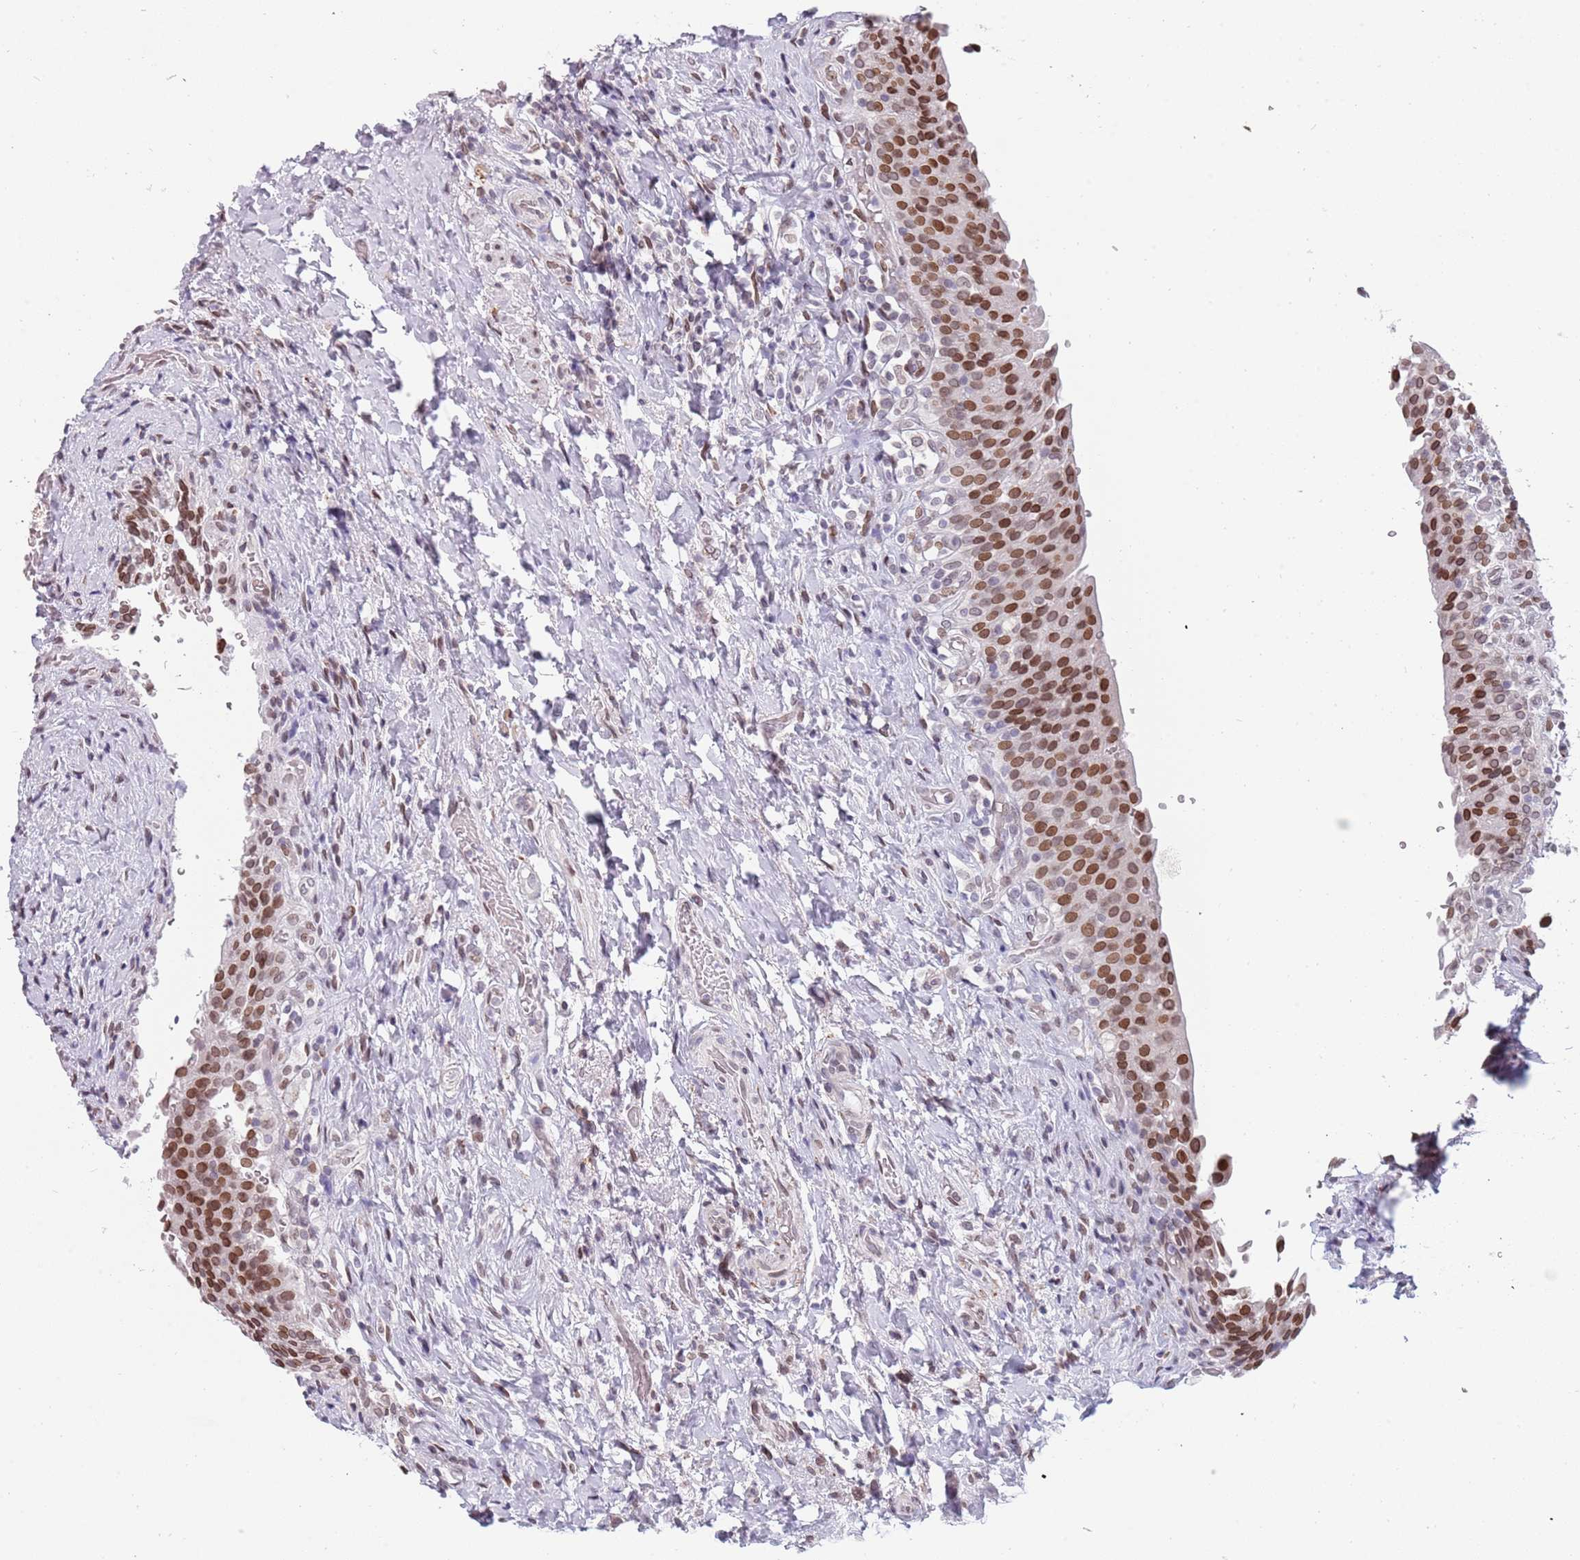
{"staining": {"intensity": "moderate", "quantity": ">75%", "location": "nuclear"}, "tissue": "urinary bladder", "cell_type": "Urothelial cells", "image_type": "normal", "snomed": [{"axis": "morphology", "description": "Normal tissue, NOS"}, {"axis": "morphology", "description": "Inflammation, NOS"}, {"axis": "topography", "description": "Urinary bladder"}], "caption": "Immunohistochemistry (IHC) of normal urinary bladder demonstrates medium levels of moderate nuclear expression in approximately >75% of urothelial cells. Immunohistochemistry stains the protein in brown and the nuclei are stained blue.", "gene": "KLHDC2", "patient": {"sex": "male", "age": 64}}